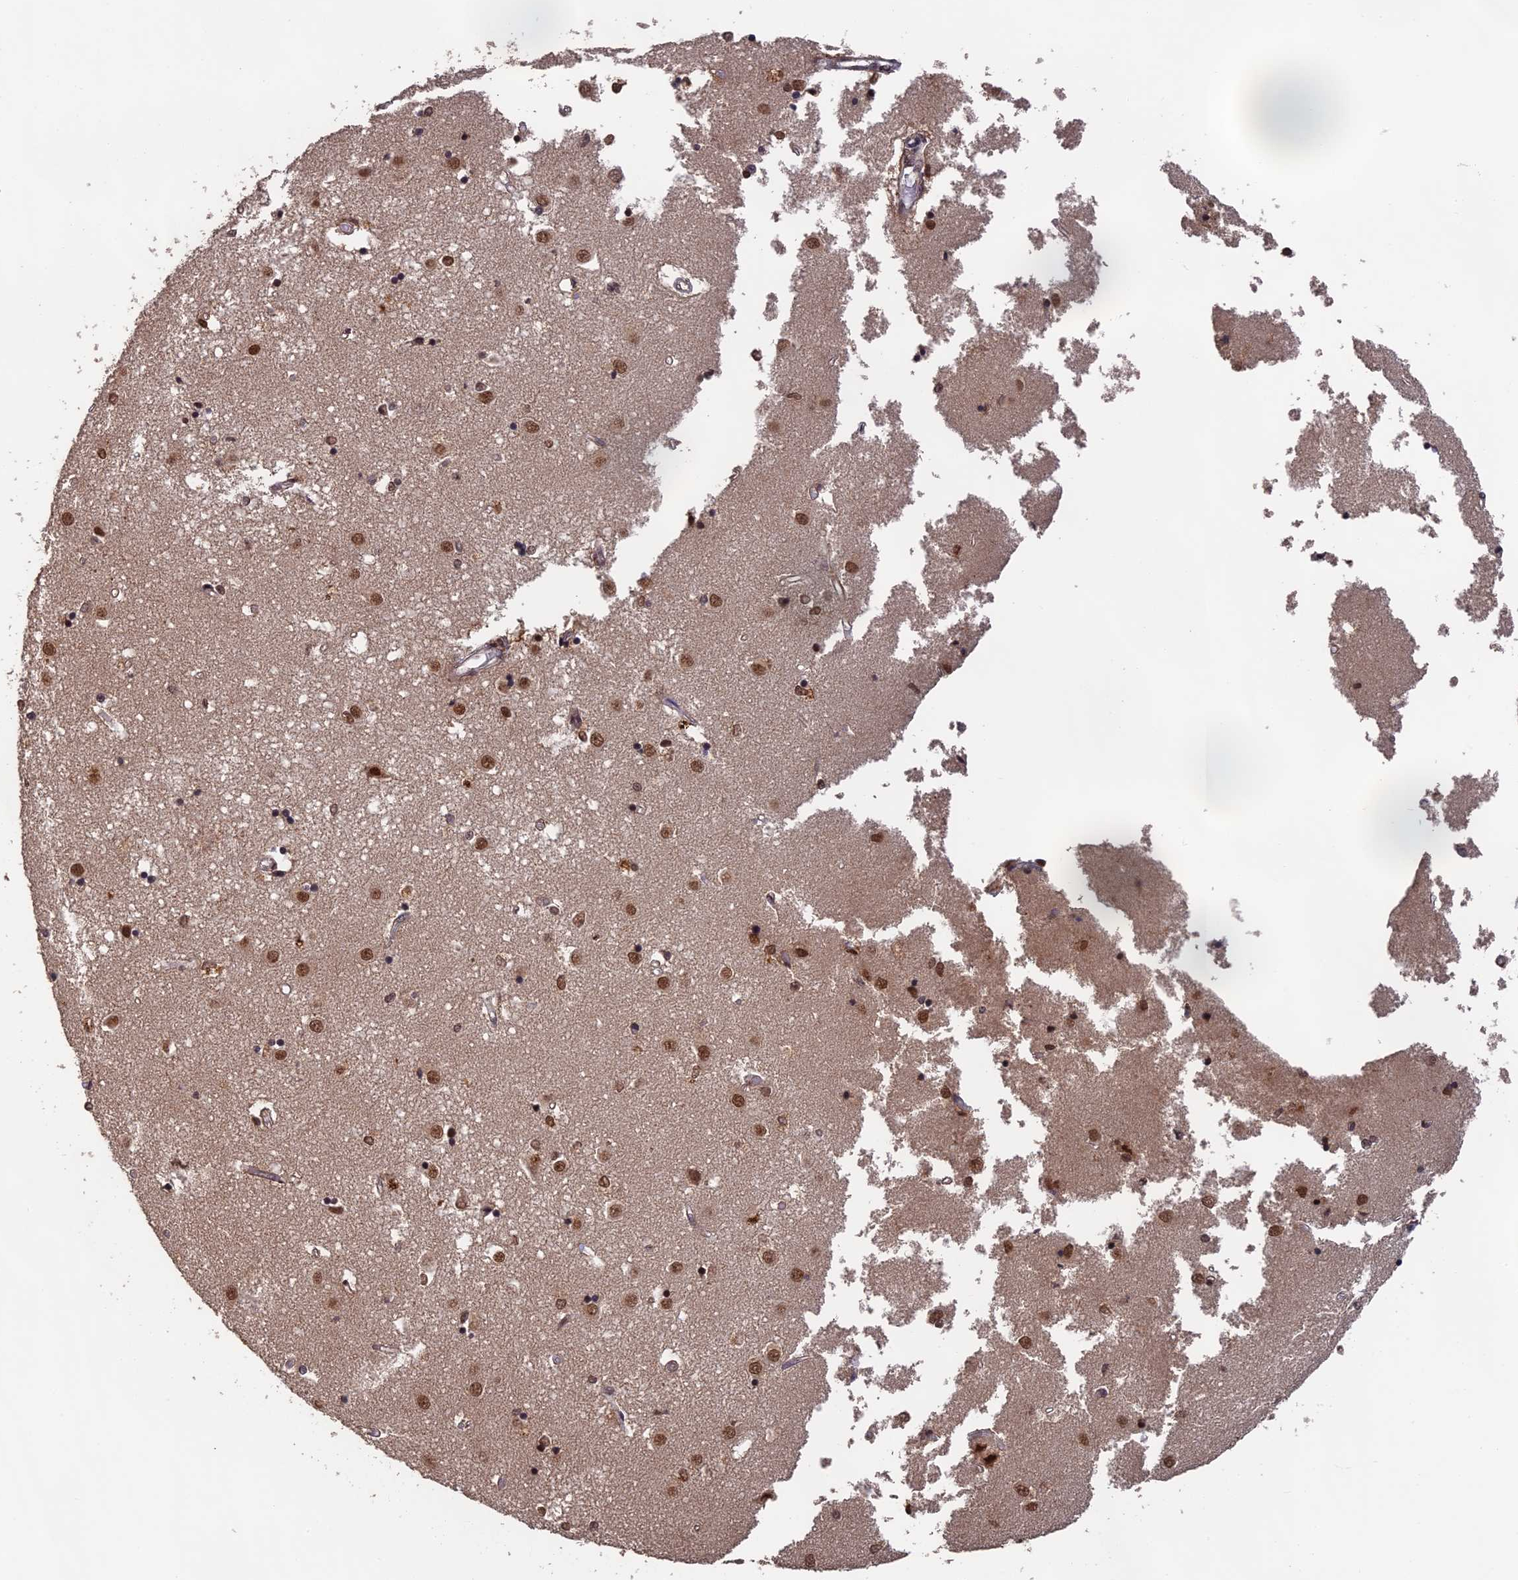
{"staining": {"intensity": "moderate", "quantity": "25%-75%", "location": "nuclear"}, "tissue": "caudate", "cell_type": "Glial cells", "image_type": "normal", "snomed": [{"axis": "morphology", "description": "Normal tissue, NOS"}, {"axis": "topography", "description": "Lateral ventricle wall"}], "caption": "Protein expression analysis of normal caudate reveals moderate nuclear staining in approximately 25%-75% of glial cells.", "gene": "OSBPL1A", "patient": {"sex": "male", "age": 45}}